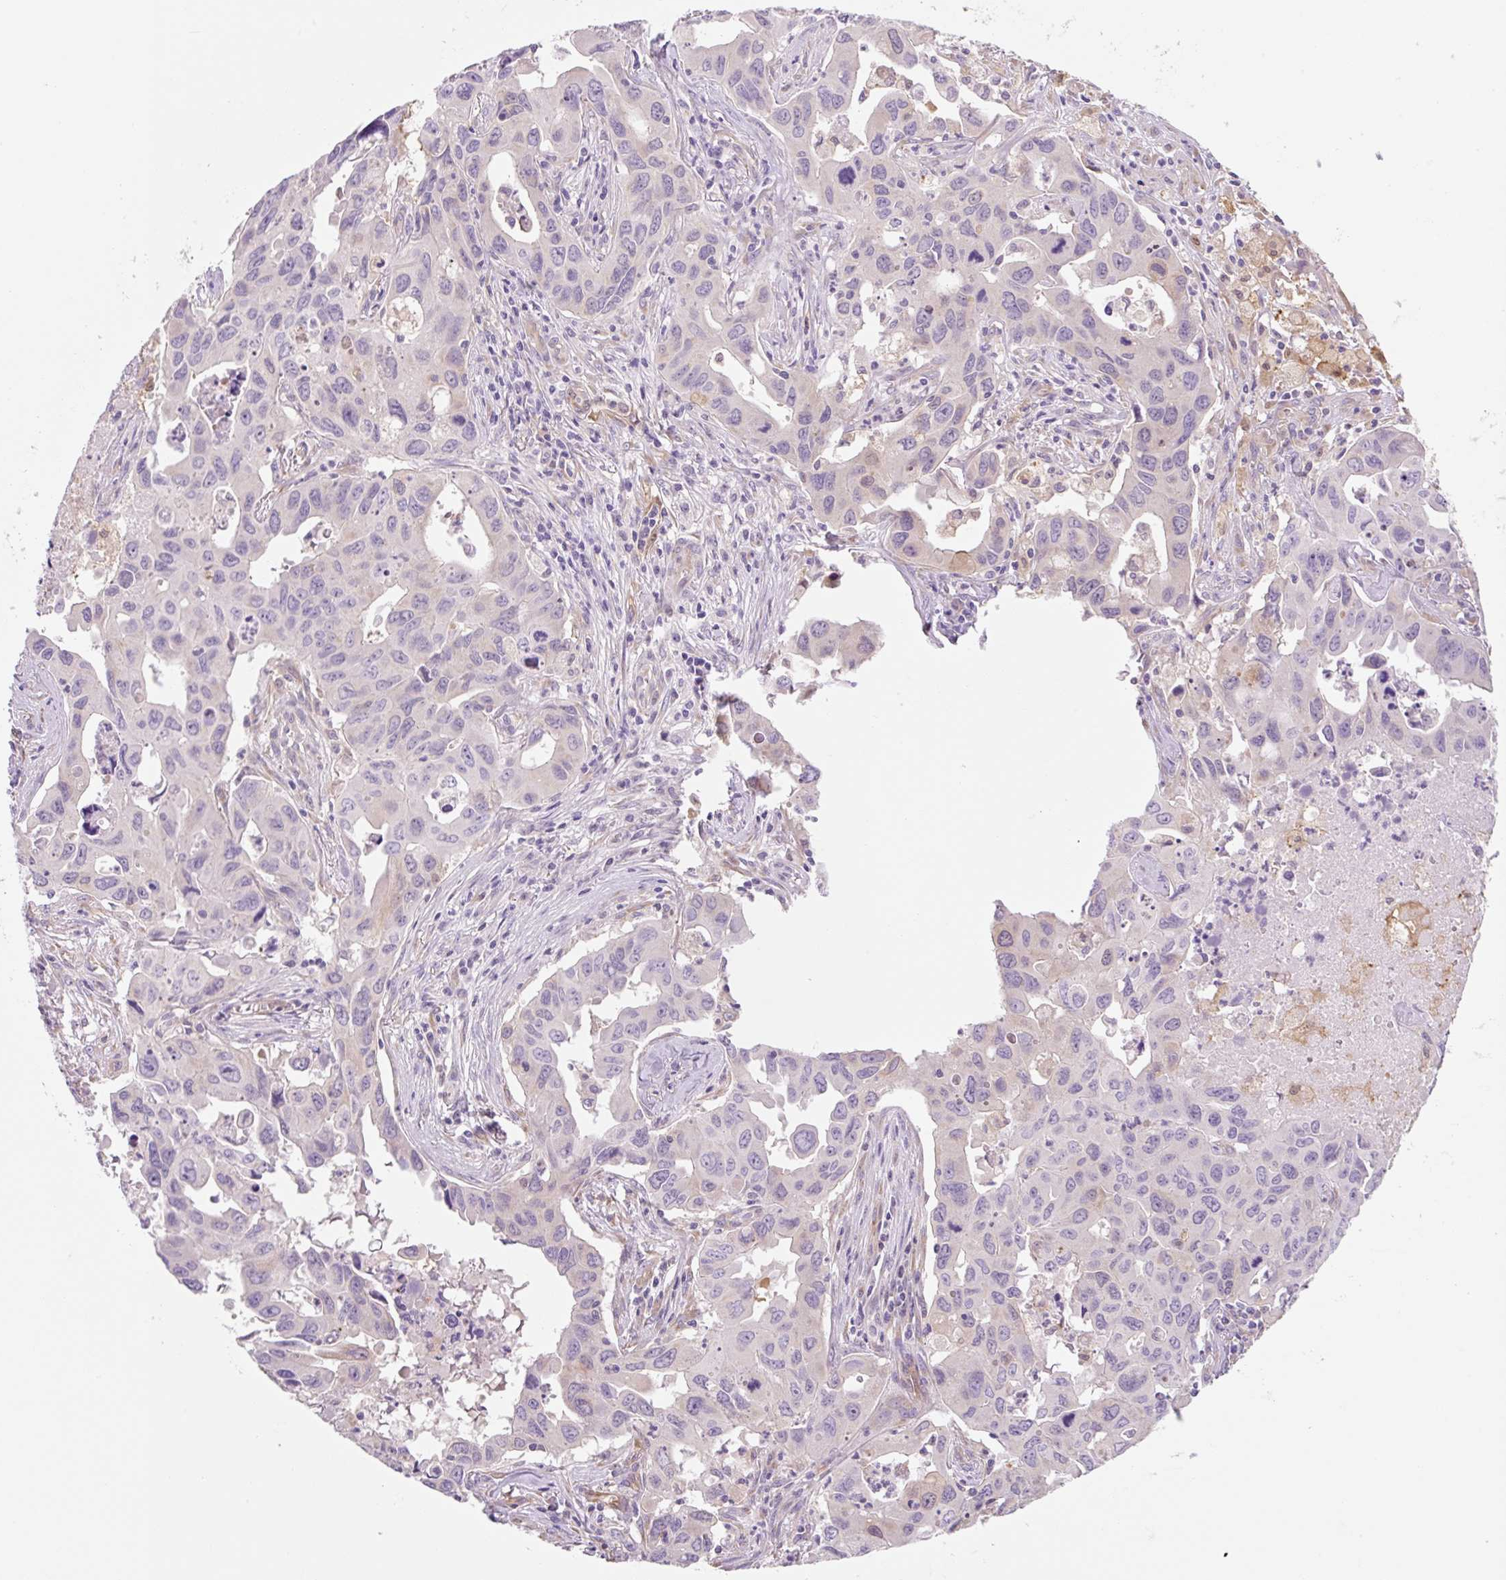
{"staining": {"intensity": "negative", "quantity": "none", "location": "none"}, "tissue": "lung cancer", "cell_type": "Tumor cells", "image_type": "cancer", "snomed": [{"axis": "morphology", "description": "Adenocarcinoma, NOS"}, {"axis": "topography", "description": "Lung"}], "caption": "The IHC histopathology image has no significant expression in tumor cells of lung adenocarcinoma tissue.", "gene": "FABP5", "patient": {"sex": "male", "age": 64}}